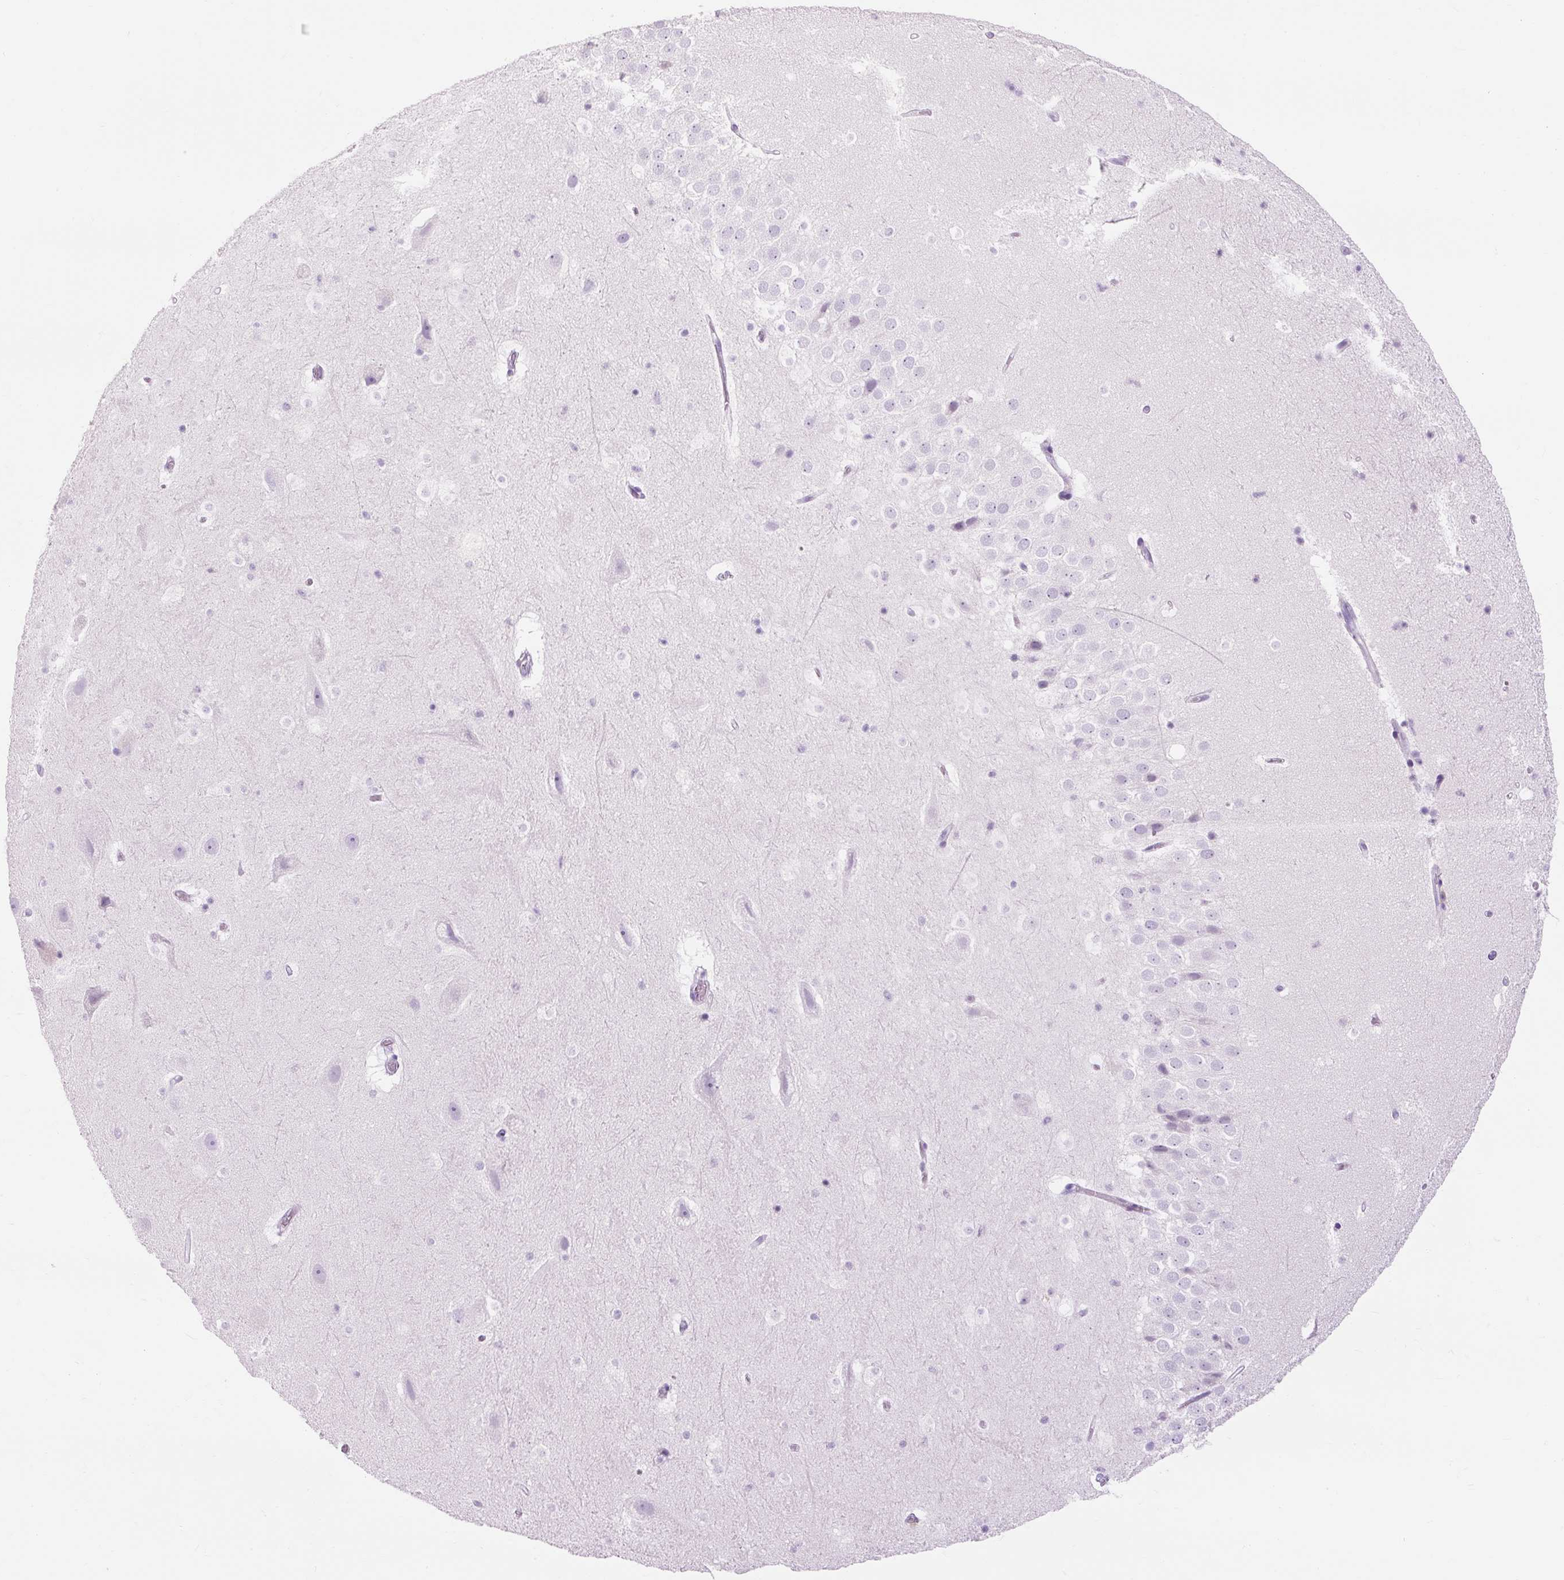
{"staining": {"intensity": "negative", "quantity": "none", "location": "none"}, "tissue": "hippocampus", "cell_type": "Glial cells", "image_type": "normal", "snomed": [{"axis": "morphology", "description": "Normal tissue, NOS"}, {"axis": "topography", "description": "Hippocampus"}], "caption": "Histopathology image shows no significant protein staining in glial cells of unremarkable hippocampus.", "gene": "TIGD2", "patient": {"sex": "male", "age": 37}}